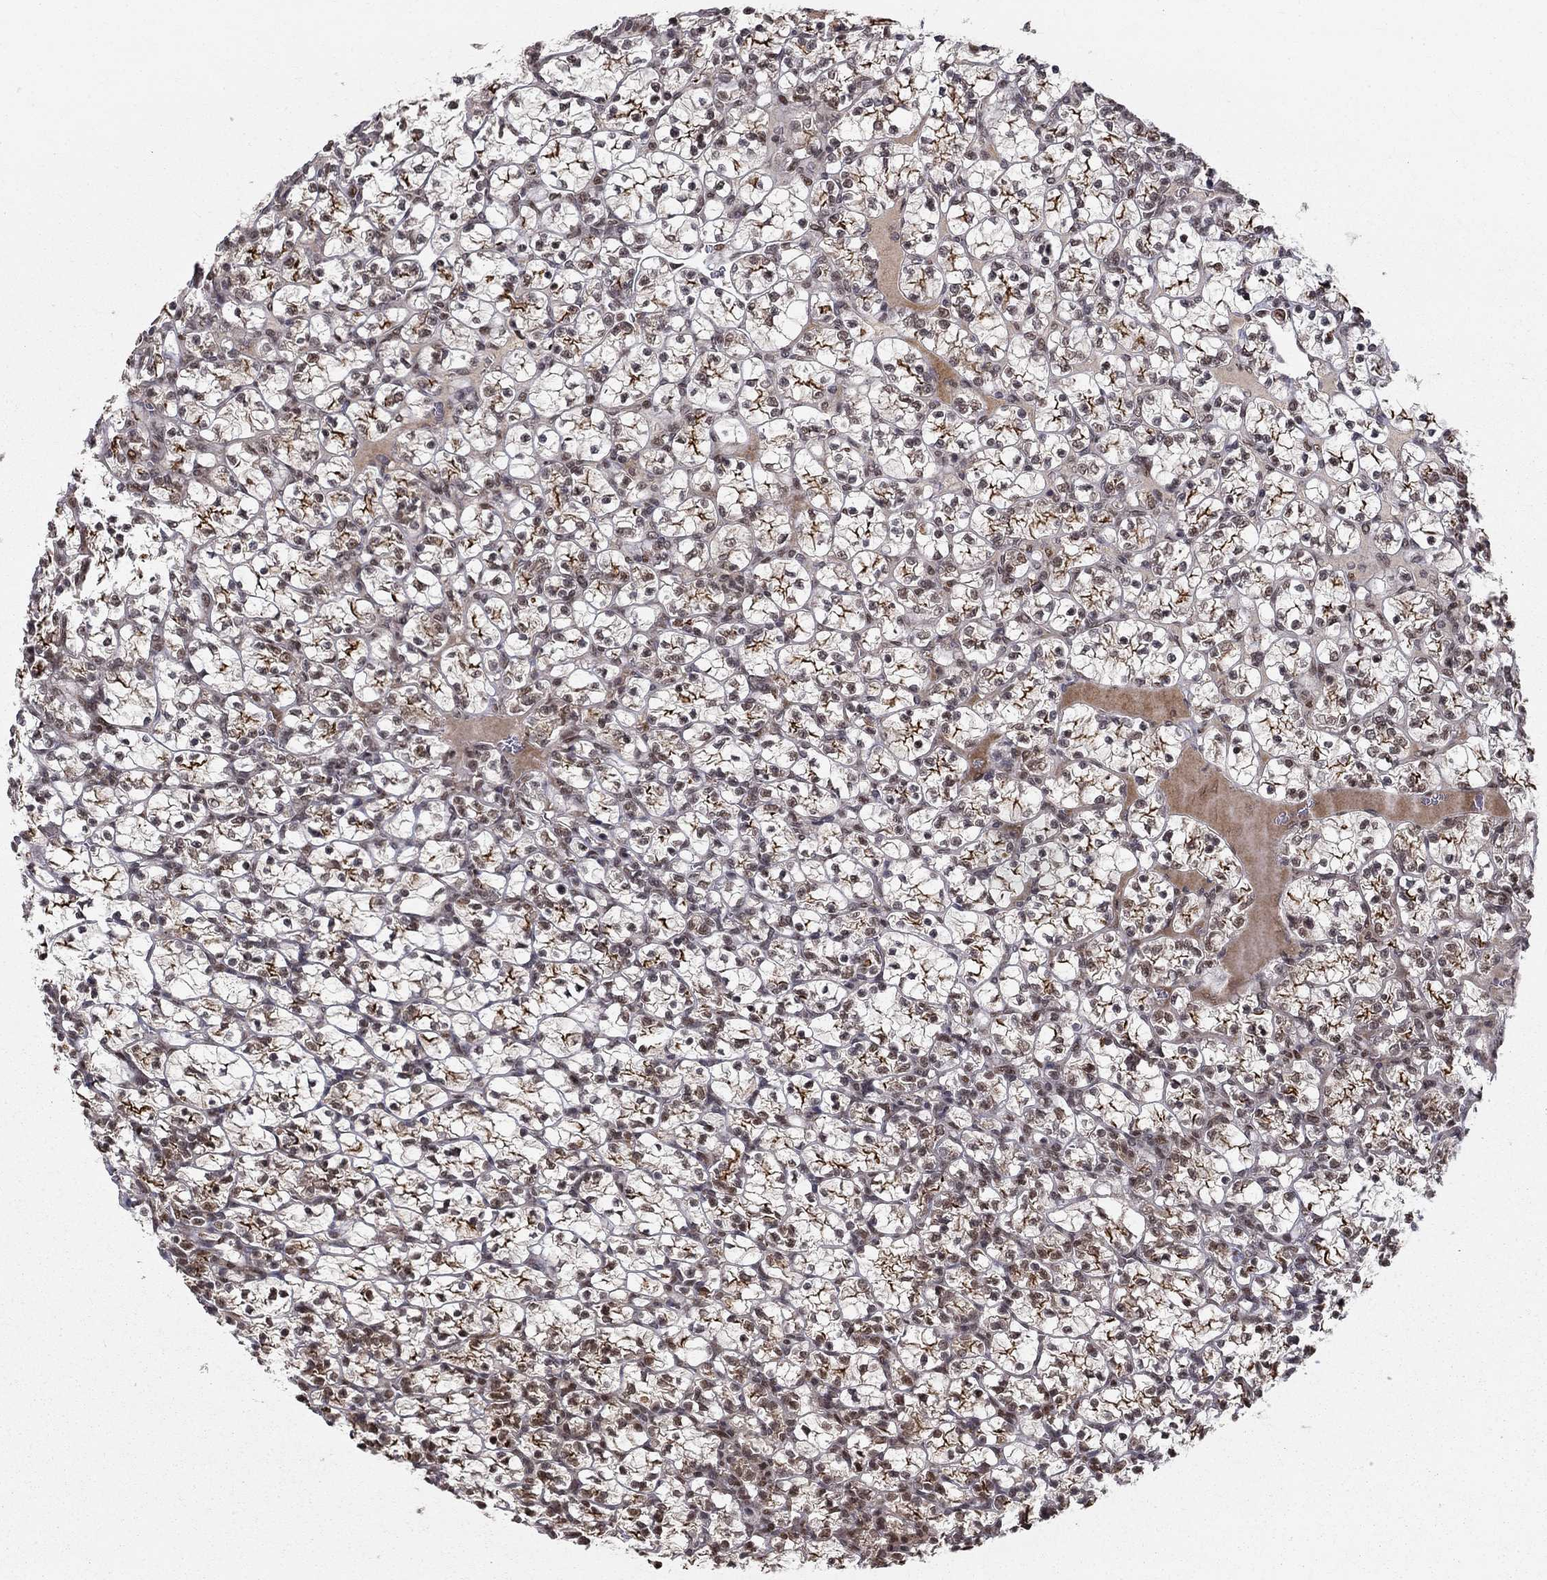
{"staining": {"intensity": "strong", "quantity": "25%-75%", "location": "cytoplasmic/membranous"}, "tissue": "renal cancer", "cell_type": "Tumor cells", "image_type": "cancer", "snomed": [{"axis": "morphology", "description": "Adenocarcinoma, NOS"}, {"axis": "topography", "description": "Kidney"}], "caption": "Renal cancer (adenocarcinoma) tissue shows strong cytoplasmic/membranous positivity in approximately 25%-75% of tumor cells Nuclei are stained in blue.", "gene": "CDCA7L", "patient": {"sex": "female", "age": 89}}